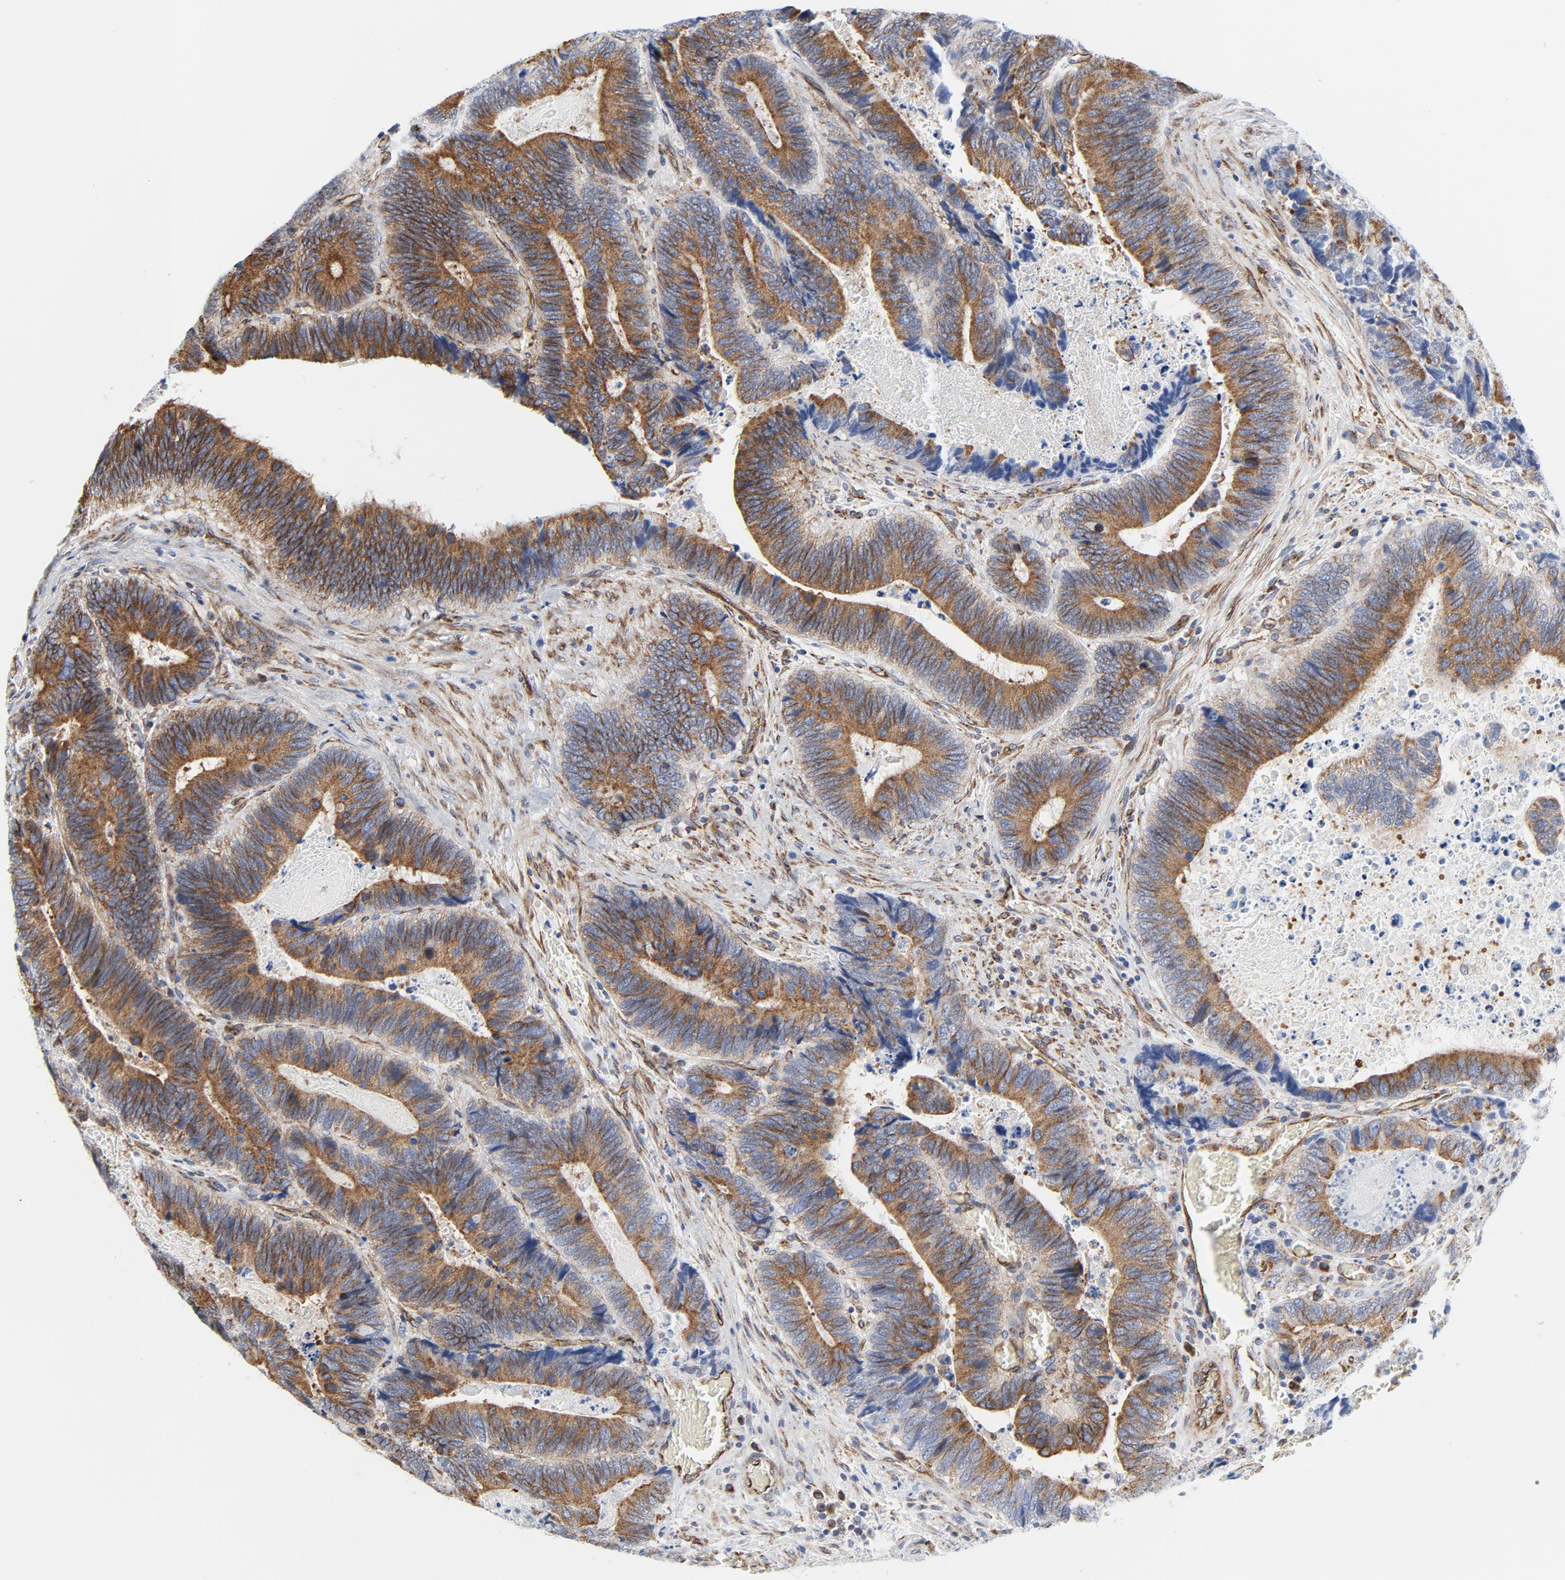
{"staining": {"intensity": "moderate", "quantity": ">75%", "location": "cytoplasmic/membranous"}, "tissue": "colorectal cancer", "cell_type": "Tumor cells", "image_type": "cancer", "snomed": [{"axis": "morphology", "description": "Adenocarcinoma, NOS"}, {"axis": "topography", "description": "Colon"}], "caption": "The histopathology image demonstrates immunohistochemical staining of colorectal cancer (adenocarcinoma). There is moderate cytoplasmic/membranous staining is identified in about >75% of tumor cells.", "gene": "TUBB1", "patient": {"sex": "male", "age": 72}}